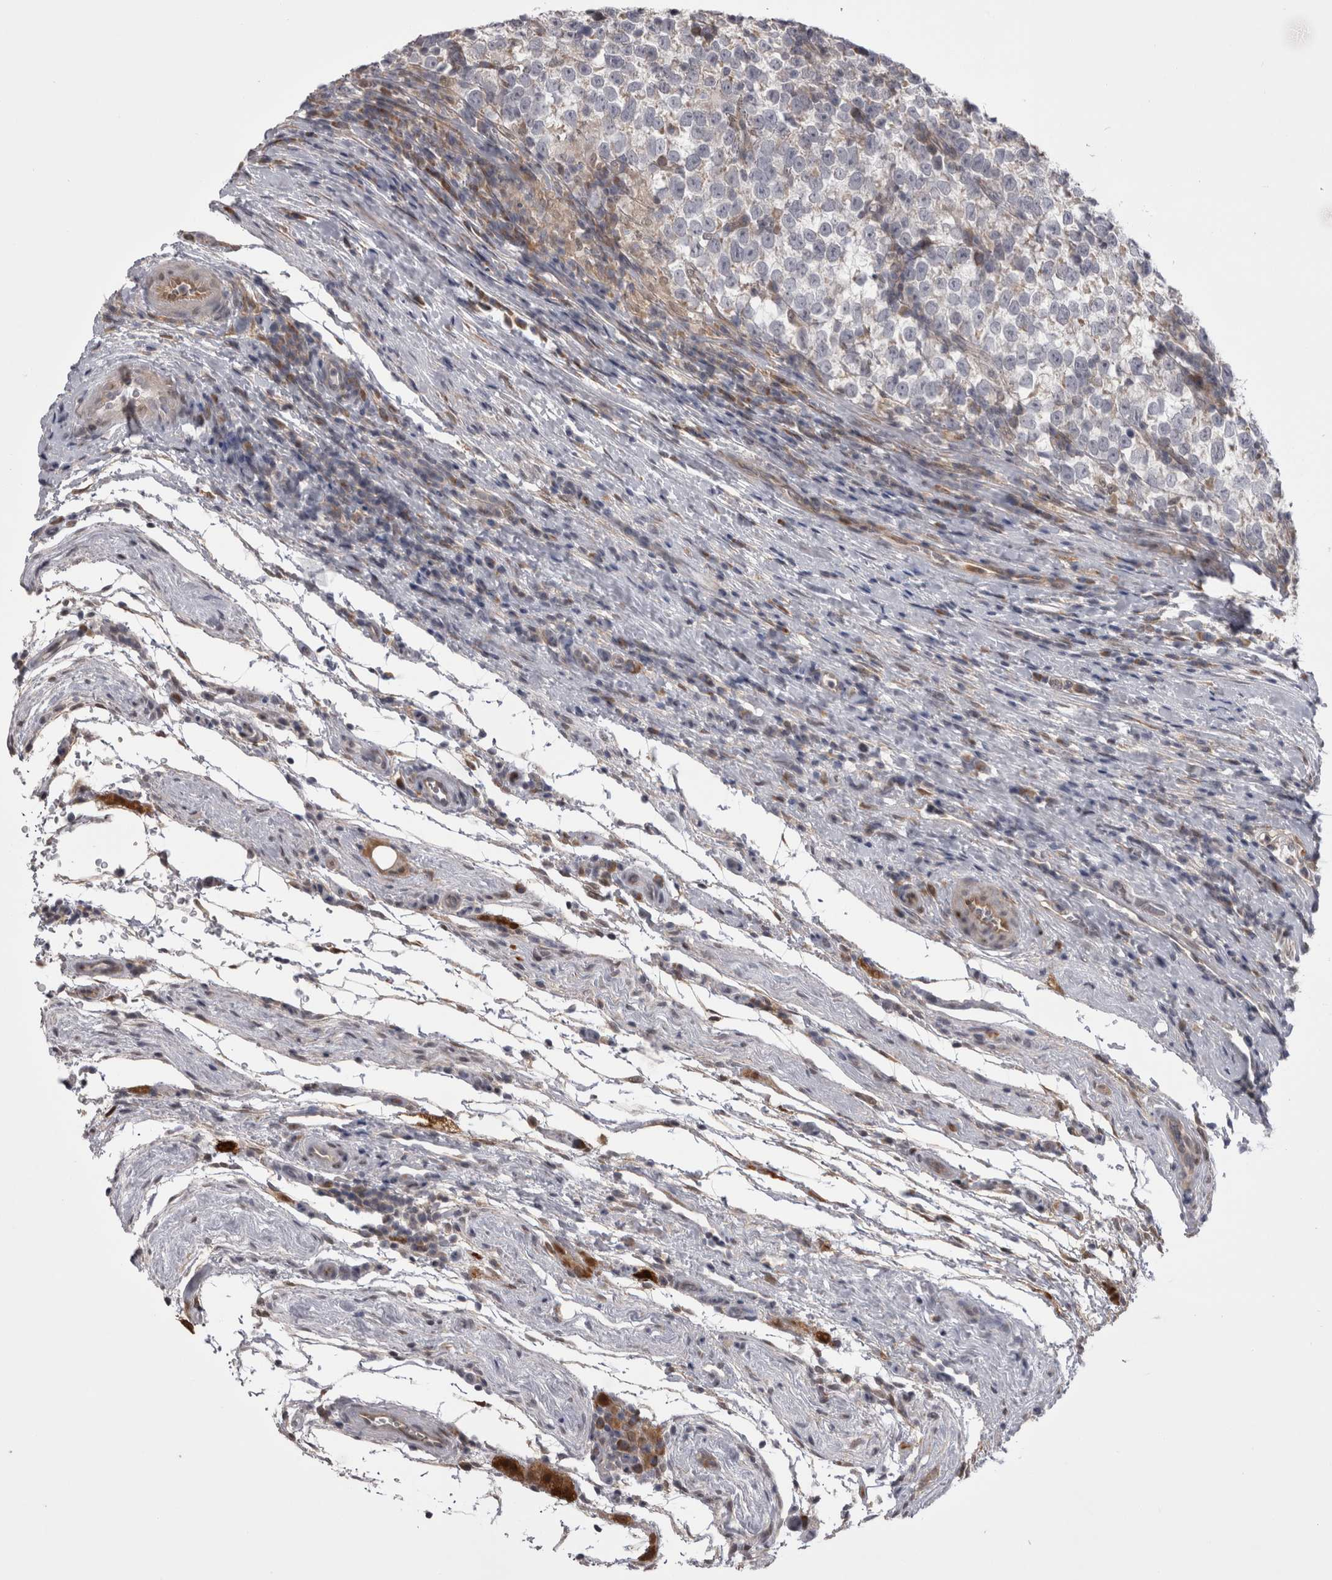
{"staining": {"intensity": "negative", "quantity": "none", "location": "none"}, "tissue": "testis cancer", "cell_type": "Tumor cells", "image_type": "cancer", "snomed": [{"axis": "morphology", "description": "Normal tissue, NOS"}, {"axis": "morphology", "description": "Seminoma, NOS"}, {"axis": "topography", "description": "Testis"}], "caption": "High magnification brightfield microscopy of testis cancer stained with DAB (3,3'-diaminobenzidine) (brown) and counterstained with hematoxylin (blue): tumor cells show no significant staining.", "gene": "CHIC2", "patient": {"sex": "male", "age": 43}}